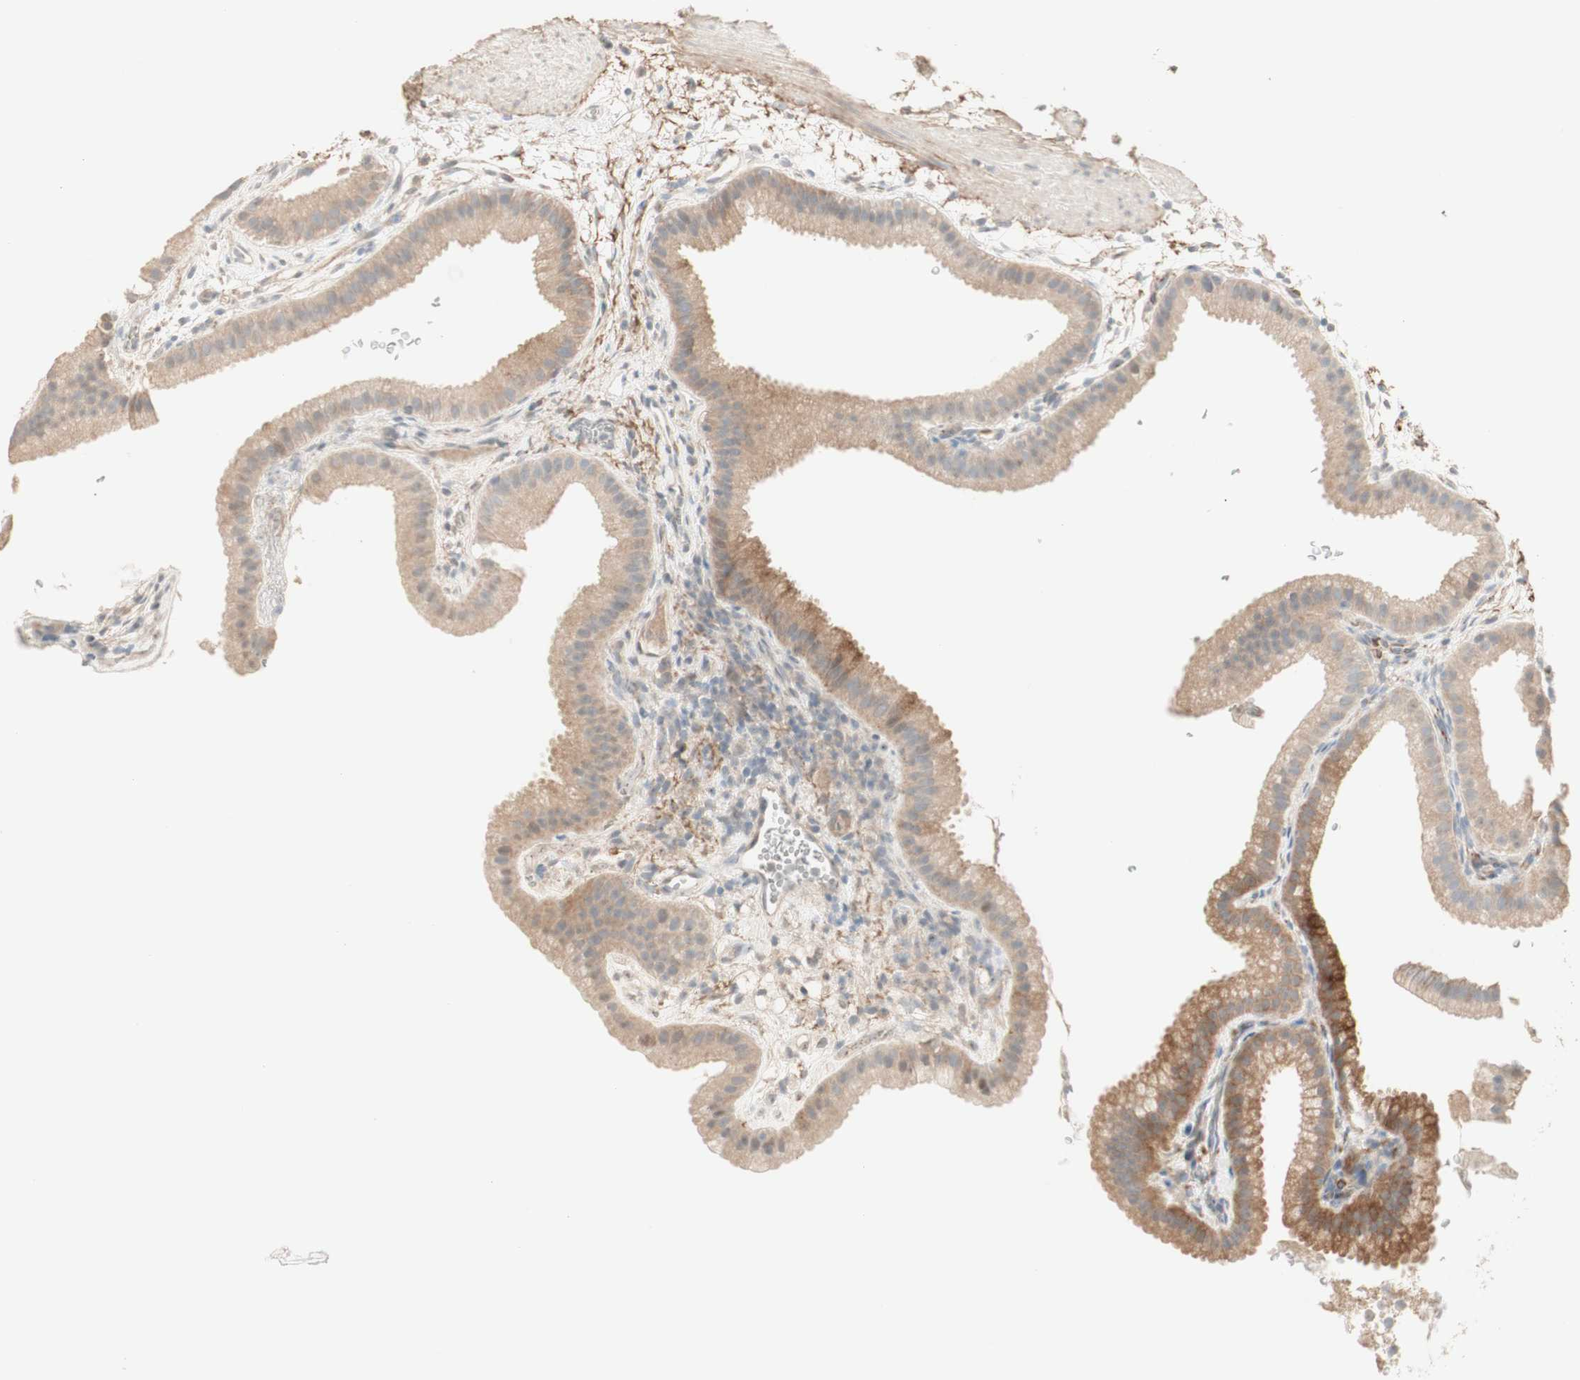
{"staining": {"intensity": "weak", "quantity": ">75%", "location": "cytoplasmic/membranous"}, "tissue": "gallbladder", "cell_type": "Glandular cells", "image_type": "normal", "snomed": [{"axis": "morphology", "description": "Normal tissue, NOS"}, {"axis": "topography", "description": "Gallbladder"}], "caption": "About >75% of glandular cells in unremarkable gallbladder exhibit weak cytoplasmic/membranous protein staining as visualized by brown immunohistochemical staining.", "gene": "MUC3A", "patient": {"sex": "female", "age": 64}}